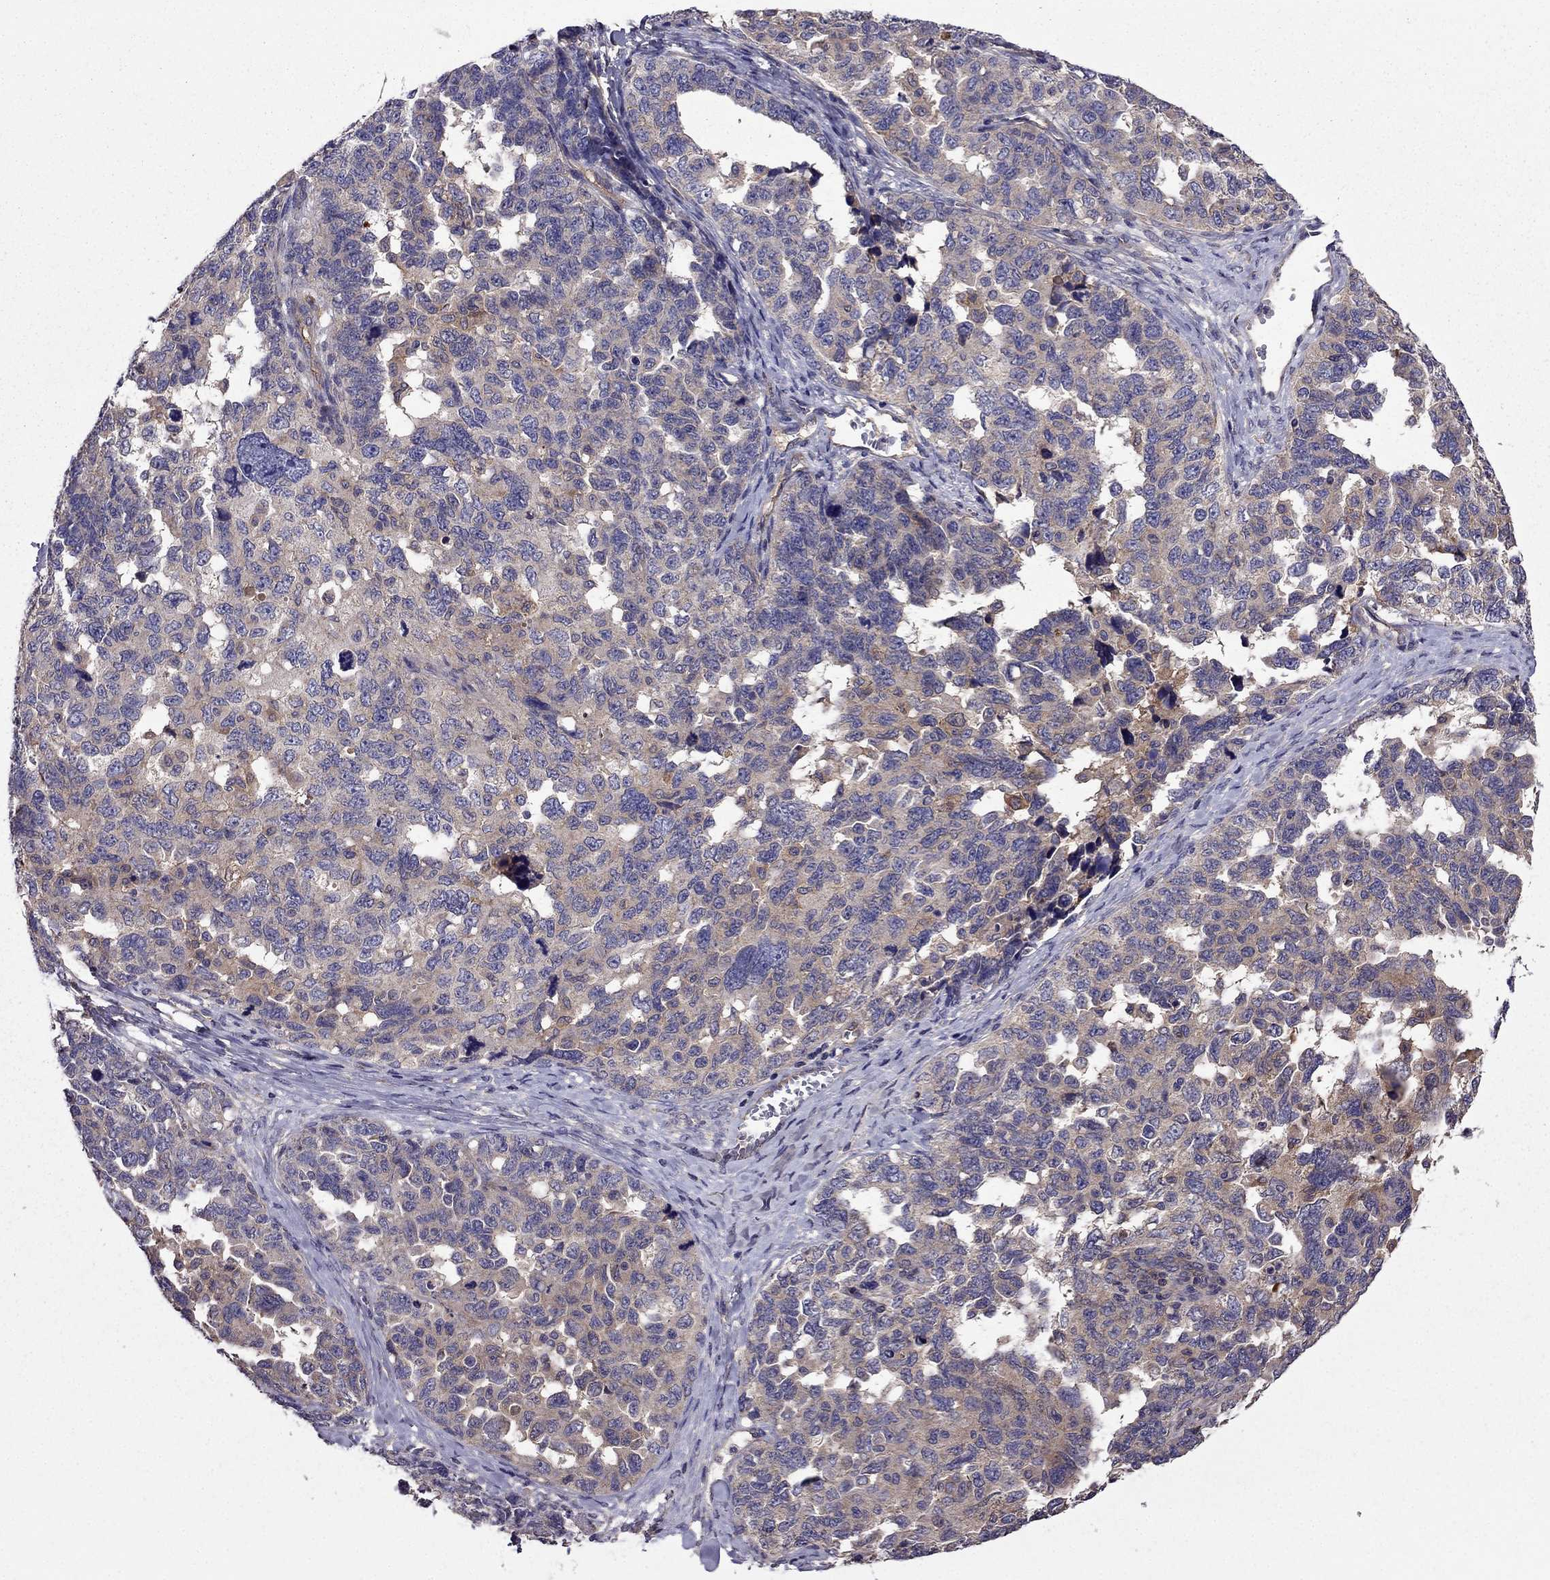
{"staining": {"intensity": "weak", "quantity": "25%-75%", "location": "cytoplasmic/membranous"}, "tissue": "ovarian cancer", "cell_type": "Tumor cells", "image_type": "cancer", "snomed": [{"axis": "morphology", "description": "Cystadenocarcinoma, serous, NOS"}, {"axis": "topography", "description": "Ovary"}], "caption": "Immunohistochemistry of human ovarian cancer (serous cystadenocarcinoma) demonstrates low levels of weak cytoplasmic/membranous expression in approximately 25%-75% of tumor cells. (Brightfield microscopy of DAB IHC at high magnification).", "gene": "ITGB1", "patient": {"sex": "female", "age": 69}}